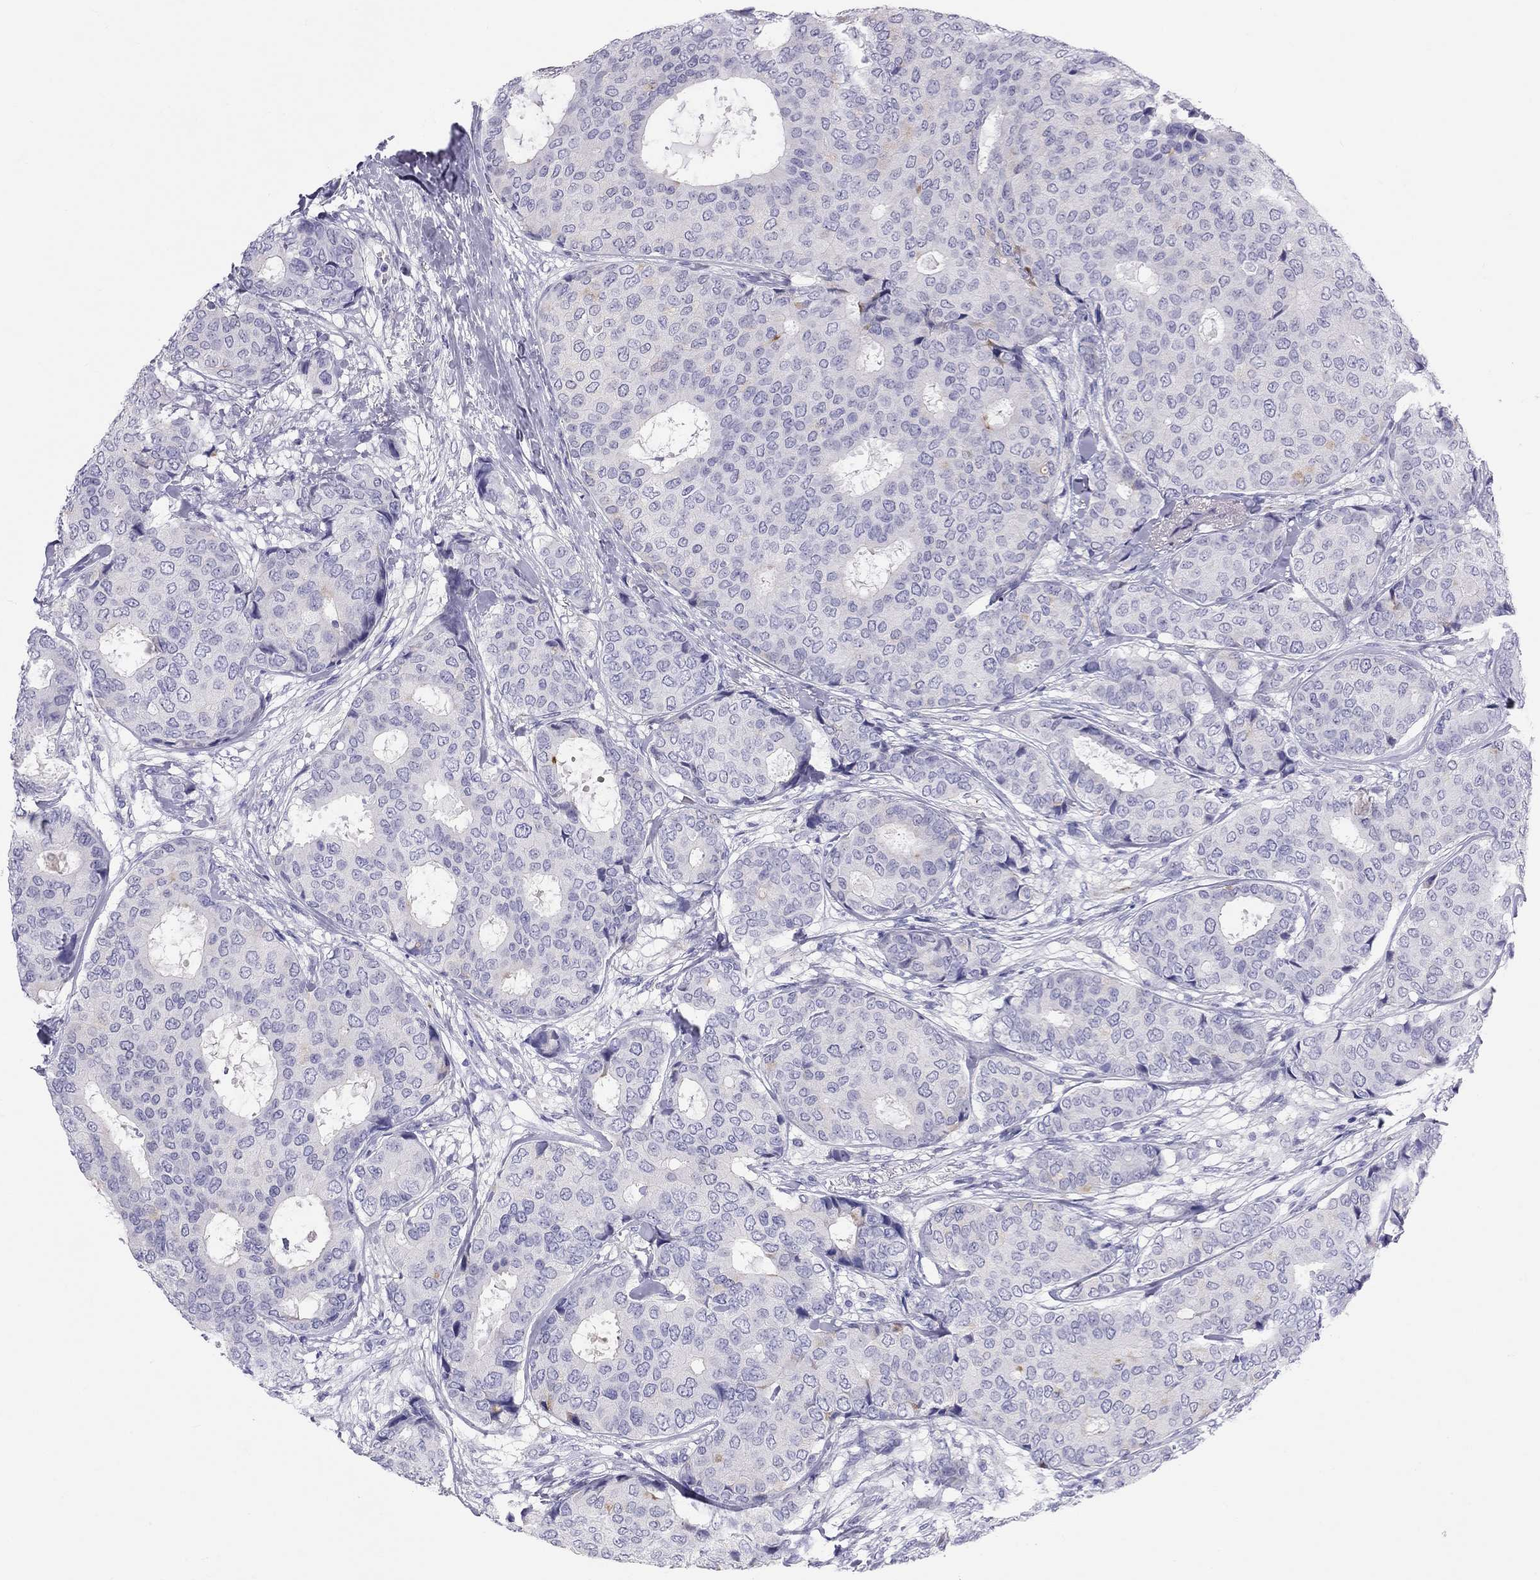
{"staining": {"intensity": "negative", "quantity": "none", "location": "none"}, "tissue": "breast cancer", "cell_type": "Tumor cells", "image_type": "cancer", "snomed": [{"axis": "morphology", "description": "Duct carcinoma"}, {"axis": "topography", "description": "Breast"}], "caption": "Immunohistochemistry of human breast cancer reveals no expression in tumor cells. (Brightfield microscopy of DAB immunohistochemistry (IHC) at high magnification).", "gene": "FSCN3", "patient": {"sex": "female", "age": 75}}